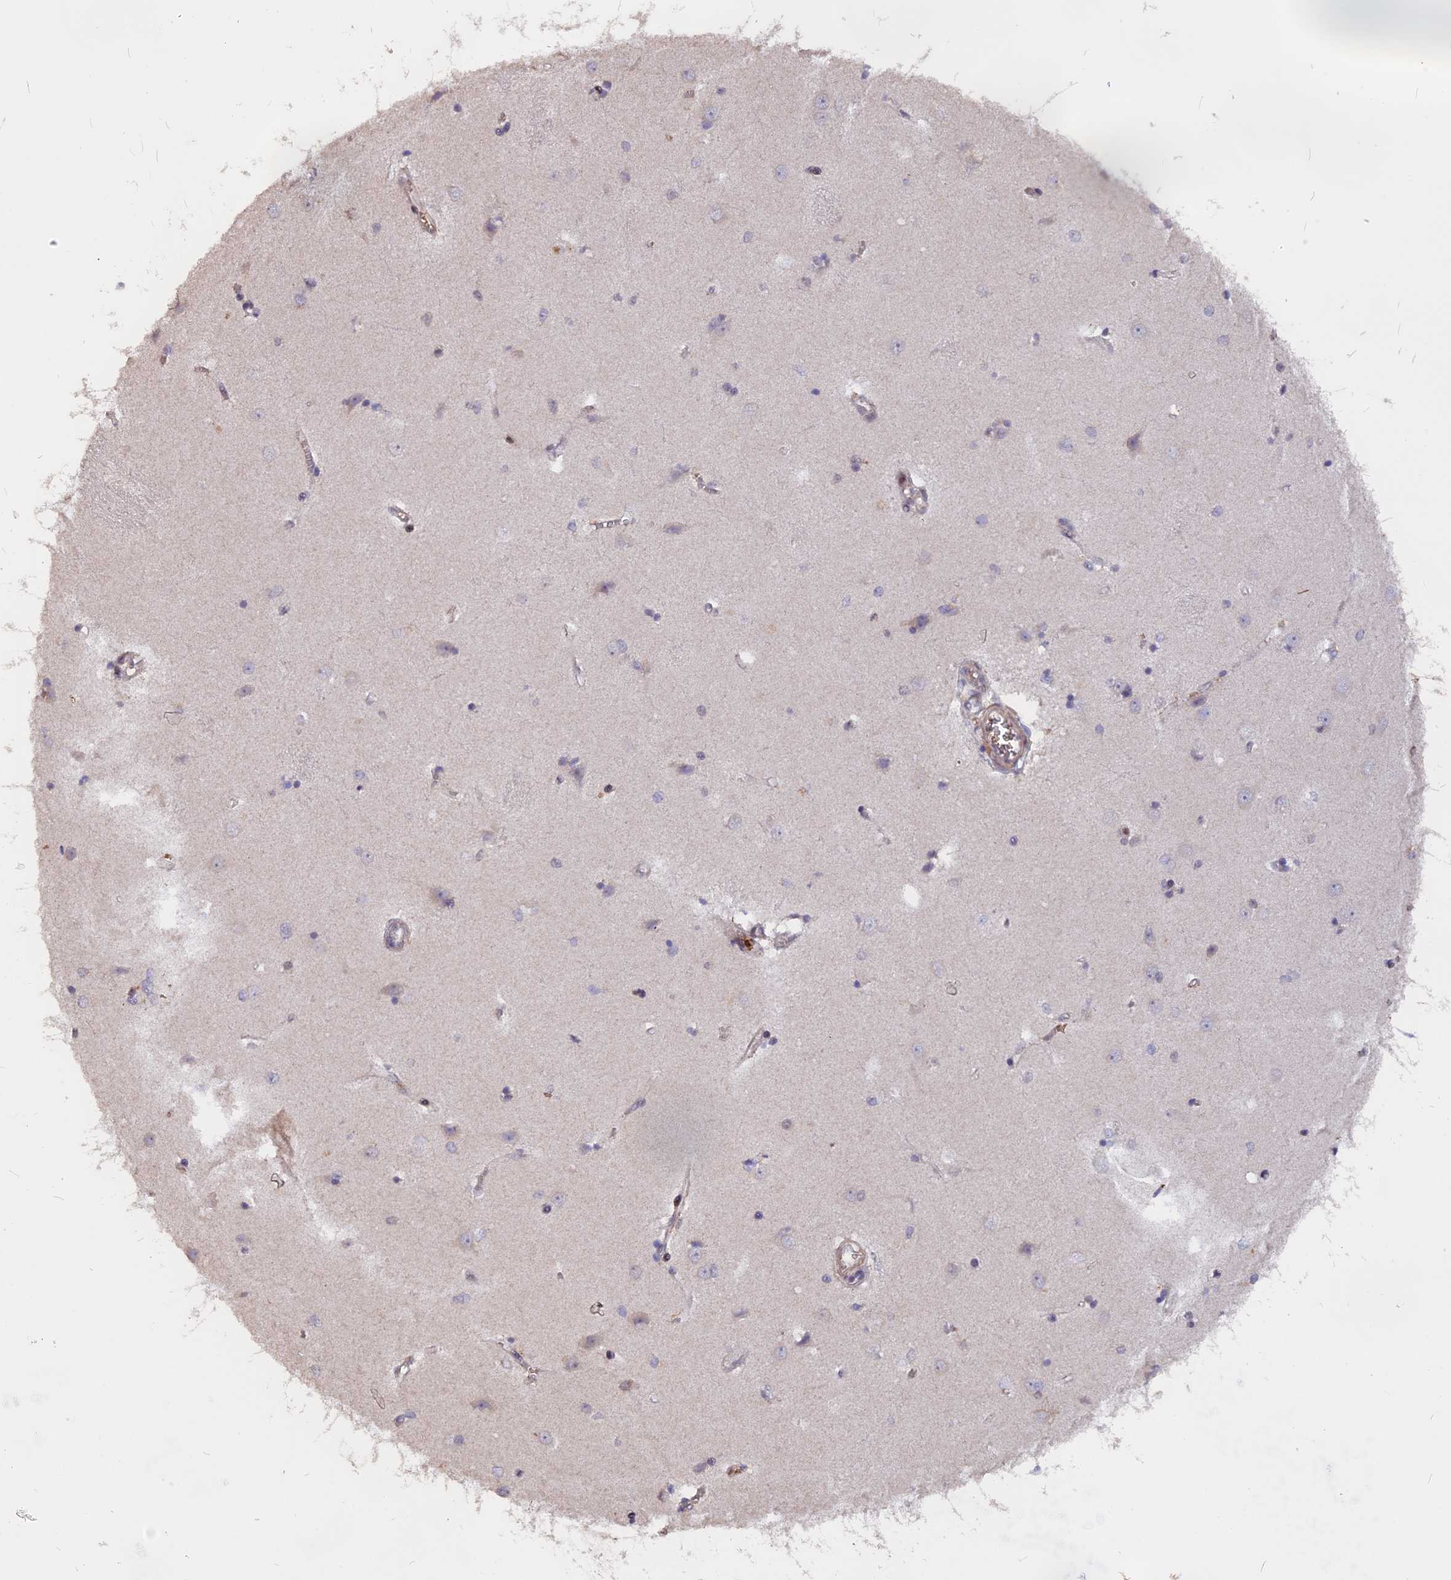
{"staining": {"intensity": "negative", "quantity": "none", "location": "none"}, "tissue": "caudate", "cell_type": "Glial cells", "image_type": "normal", "snomed": [{"axis": "morphology", "description": "Normal tissue, NOS"}, {"axis": "topography", "description": "Lateral ventricle wall"}], "caption": "A micrograph of caudate stained for a protein displays no brown staining in glial cells.", "gene": "ZC3H10", "patient": {"sex": "male", "age": 37}}